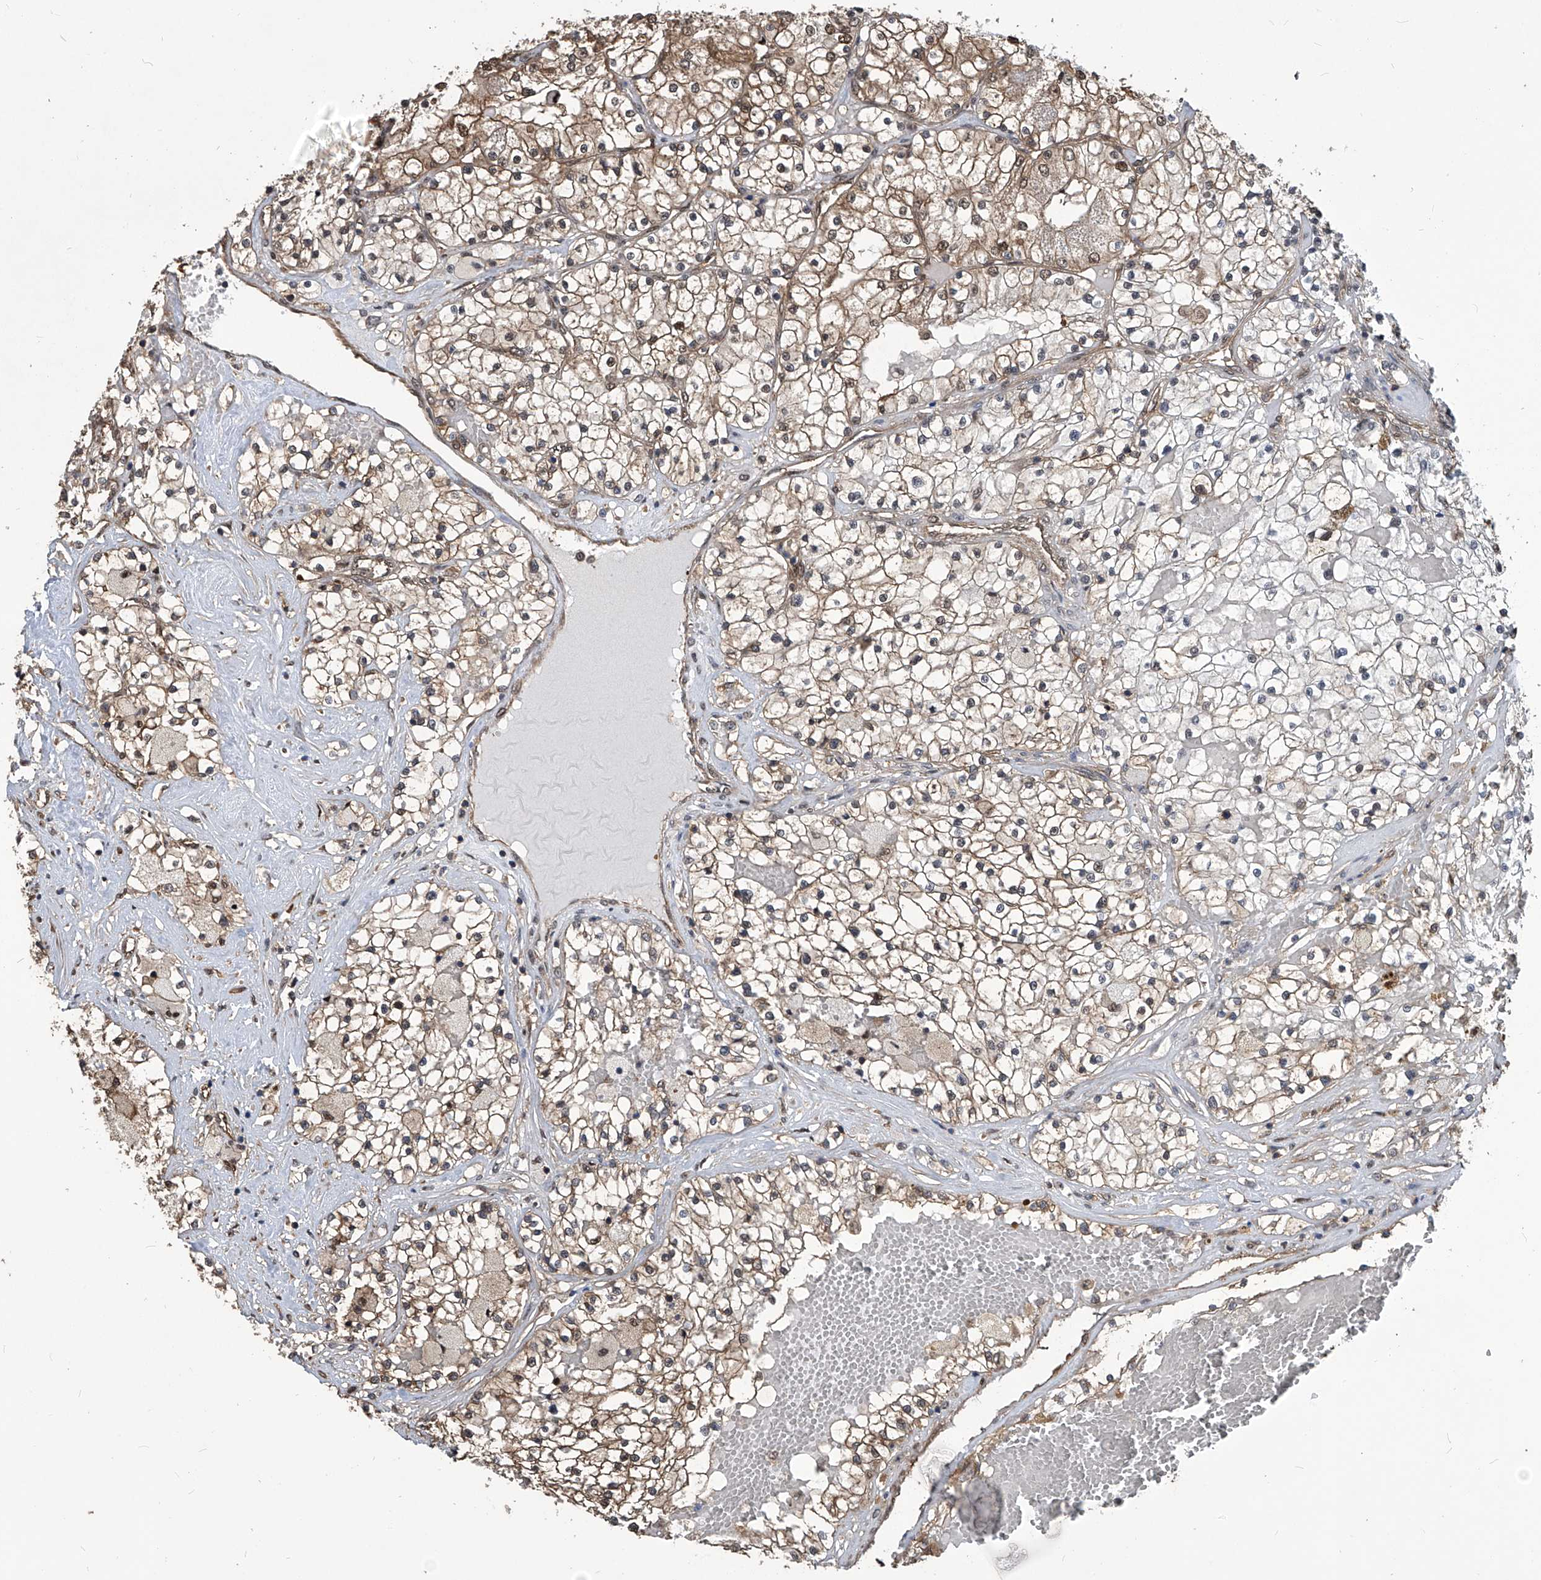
{"staining": {"intensity": "weak", "quantity": ">75%", "location": "cytoplasmic/membranous,nuclear"}, "tissue": "renal cancer", "cell_type": "Tumor cells", "image_type": "cancer", "snomed": [{"axis": "morphology", "description": "Normal tissue, NOS"}, {"axis": "morphology", "description": "Adenocarcinoma, NOS"}, {"axis": "topography", "description": "Kidney"}], "caption": "A micrograph of human renal cancer stained for a protein shows weak cytoplasmic/membranous and nuclear brown staining in tumor cells. (DAB = brown stain, brightfield microscopy at high magnification).", "gene": "PSMB1", "patient": {"sex": "male", "age": 68}}